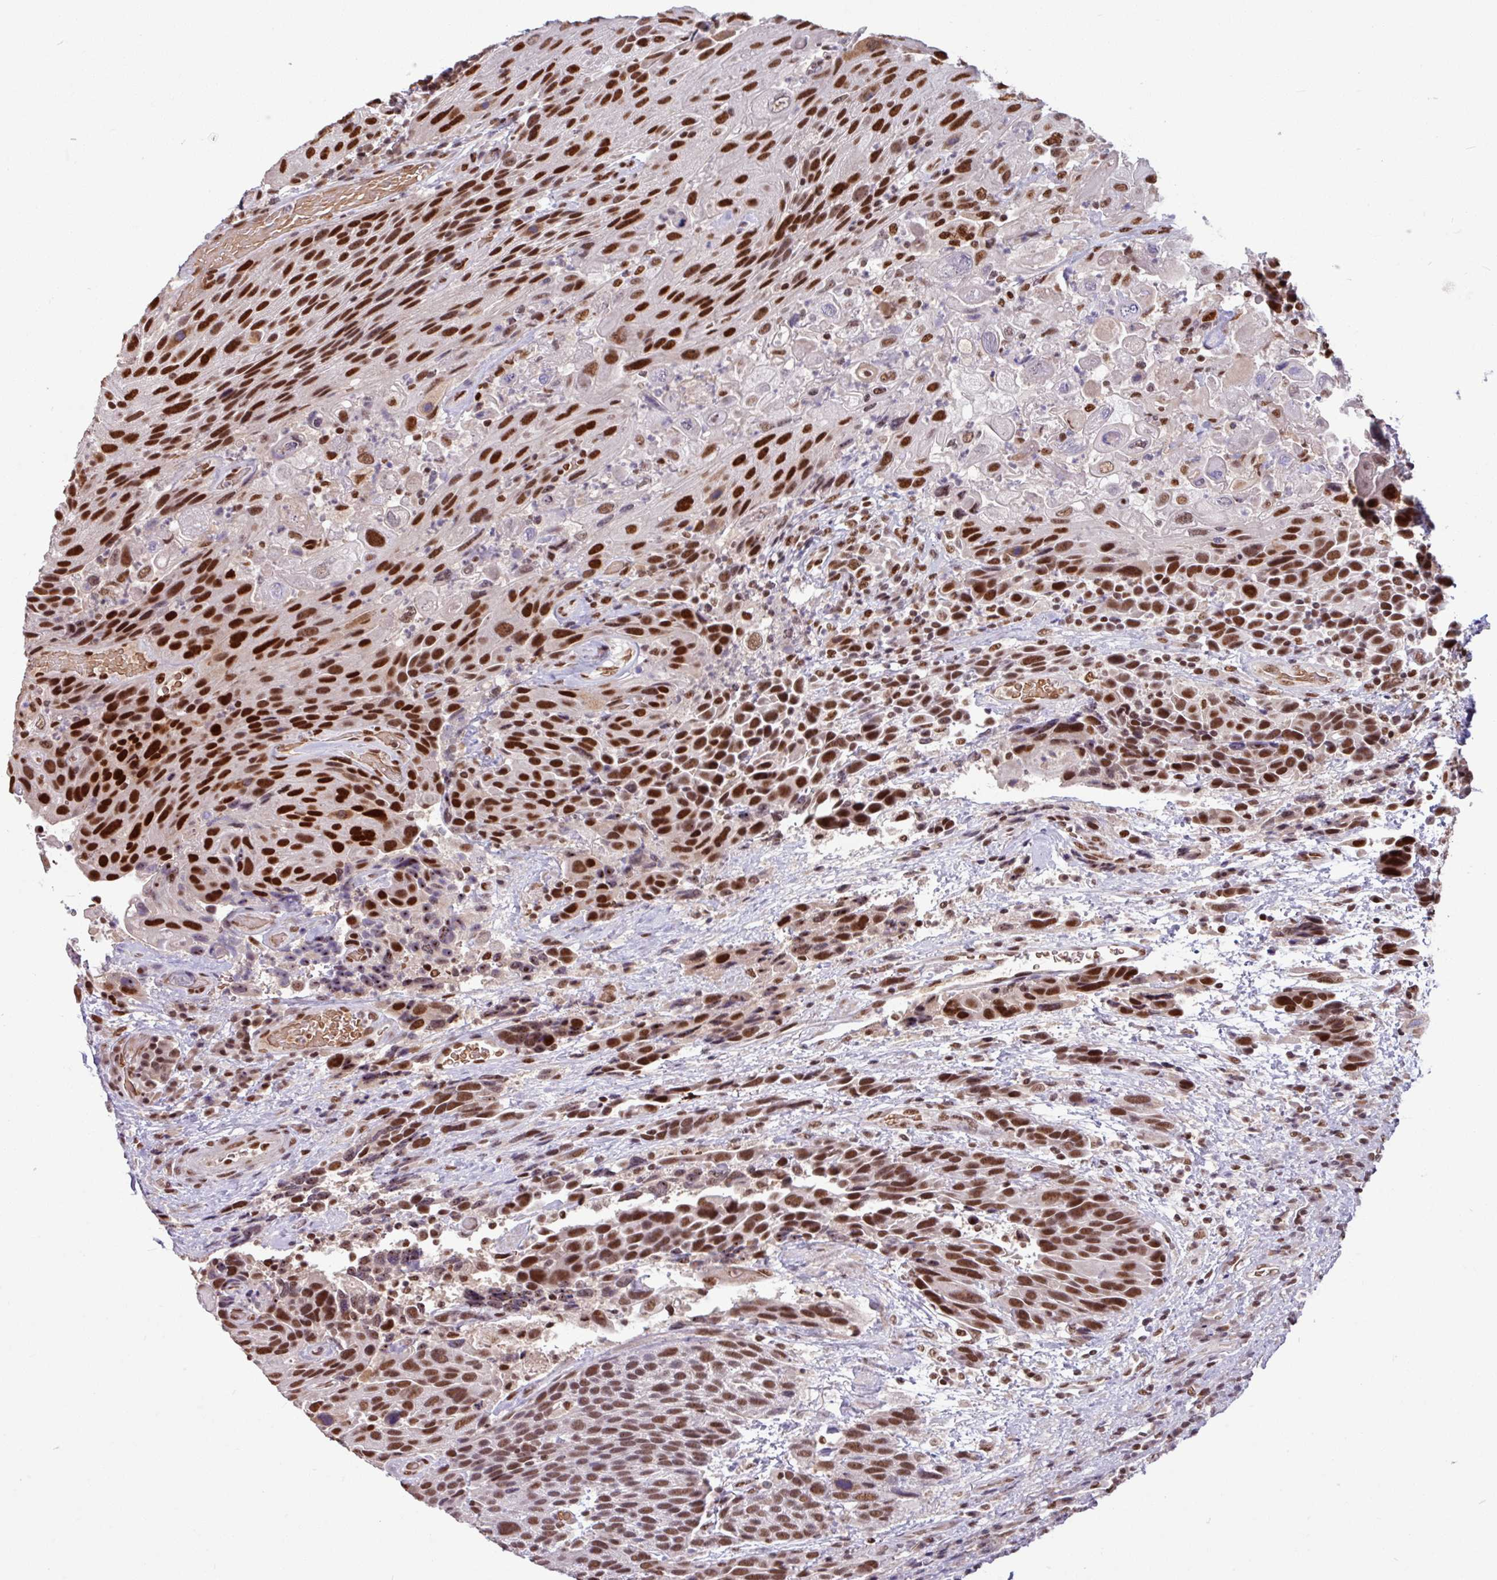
{"staining": {"intensity": "strong", "quantity": ">75%", "location": "nuclear"}, "tissue": "urothelial cancer", "cell_type": "Tumor cells", "image_type": "cancer", "snomed": [{"axis": "morphology", "description": "Urothelial carcinoma, High grade"}, {"axis": "topography", "description": "Urinary bladder"}], "caption": "A brown stain labels strong nuclear expression of a protein in high-grade urothelial carcinoma tumor cells.", "gene": "TDG", "patient": {"sex": "female", "age": 70}}